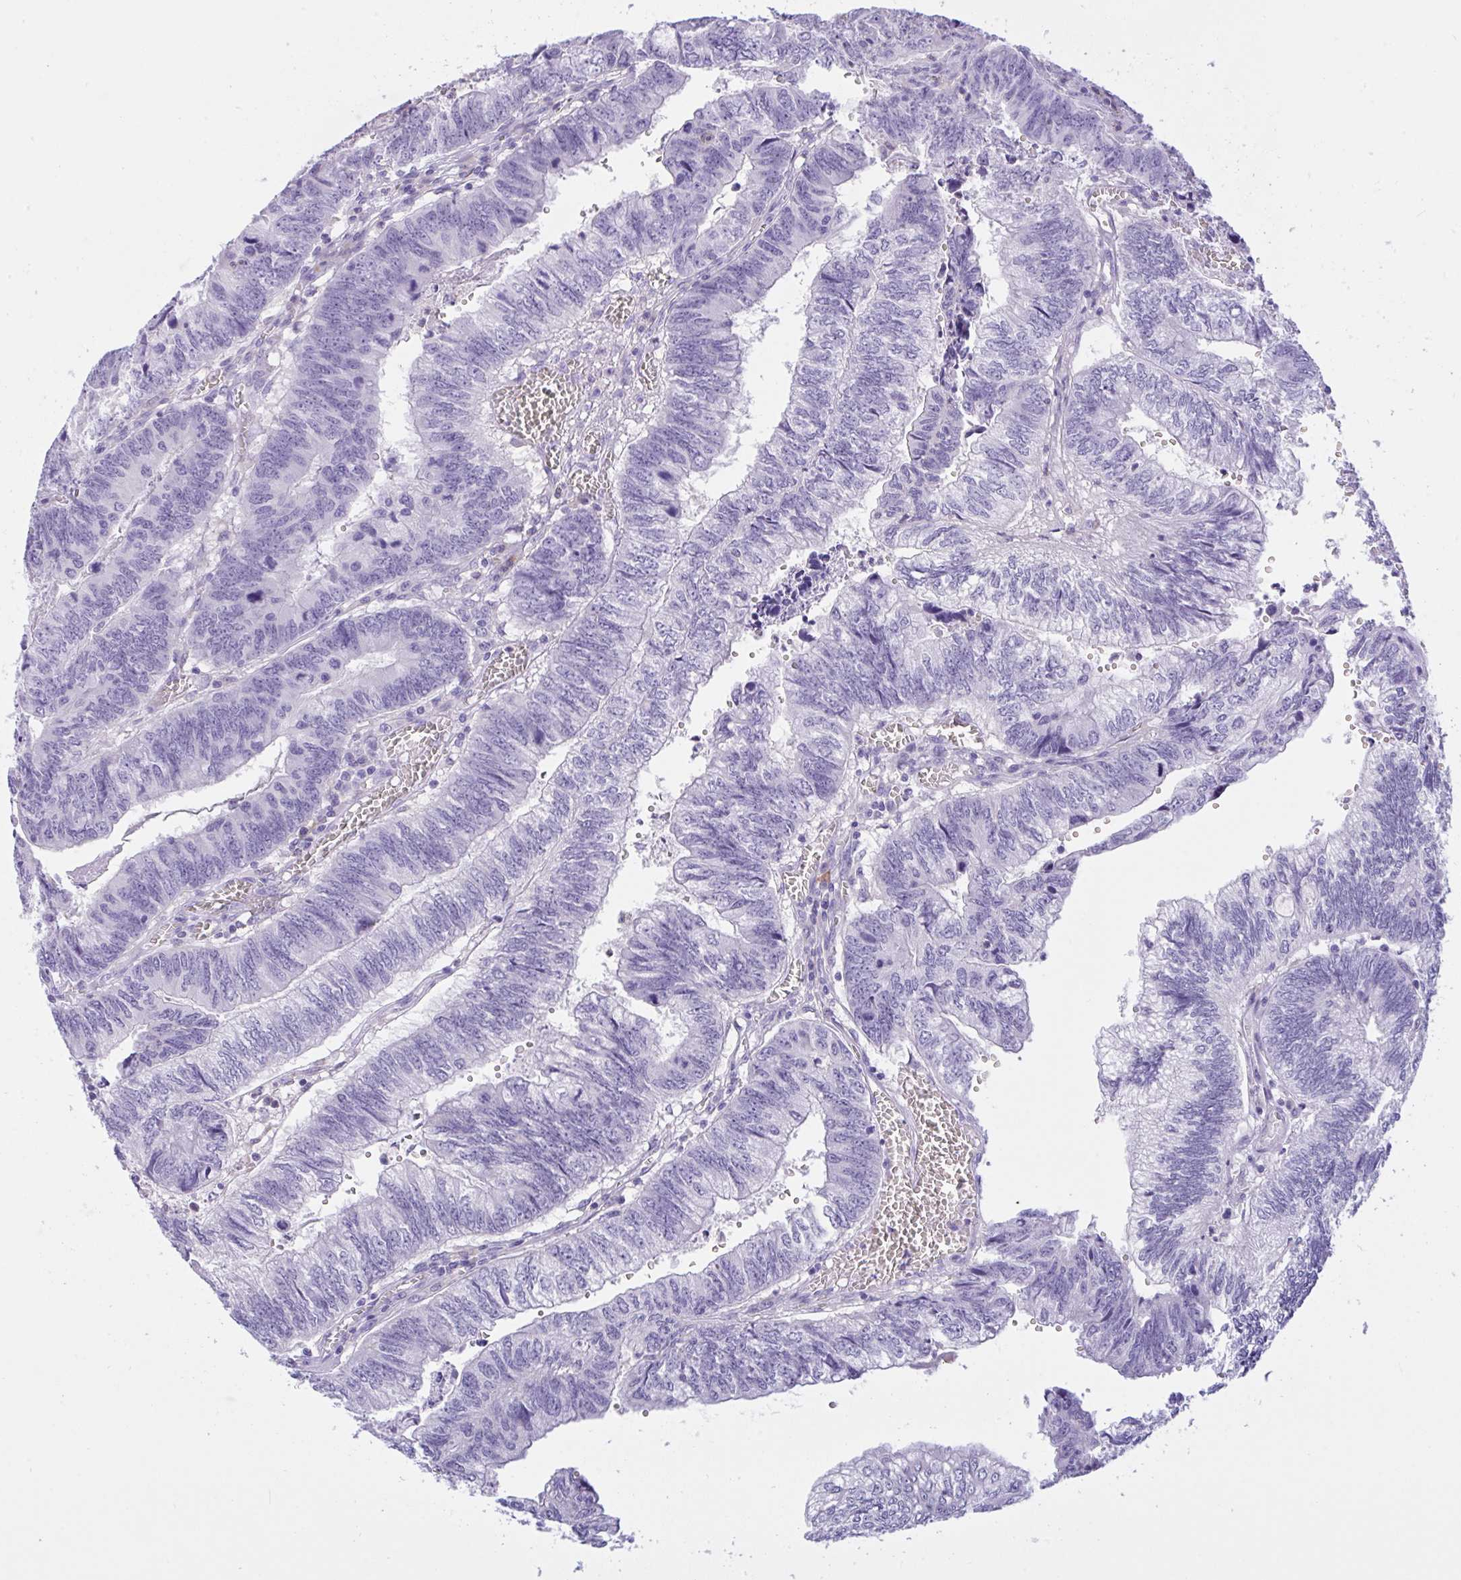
{"staining": {"intensity": "negative", "quantity": "none", "location": "none"}, "tissue": "colorectal cancer", "cell_type": "Tumor cells", "image_type": "cancer", "snomed": [{"axis": "morphology", "description": "Adenocarcinoma, NOS"}, {"axis": "topography", "description": "Colon"}], "caption": "Colorectal cancer stained for a protein using immunohistochemistry shows no positivity tumor cells.", "gene": "NCF1", "patient": {"sex": "male", "age": 86}}